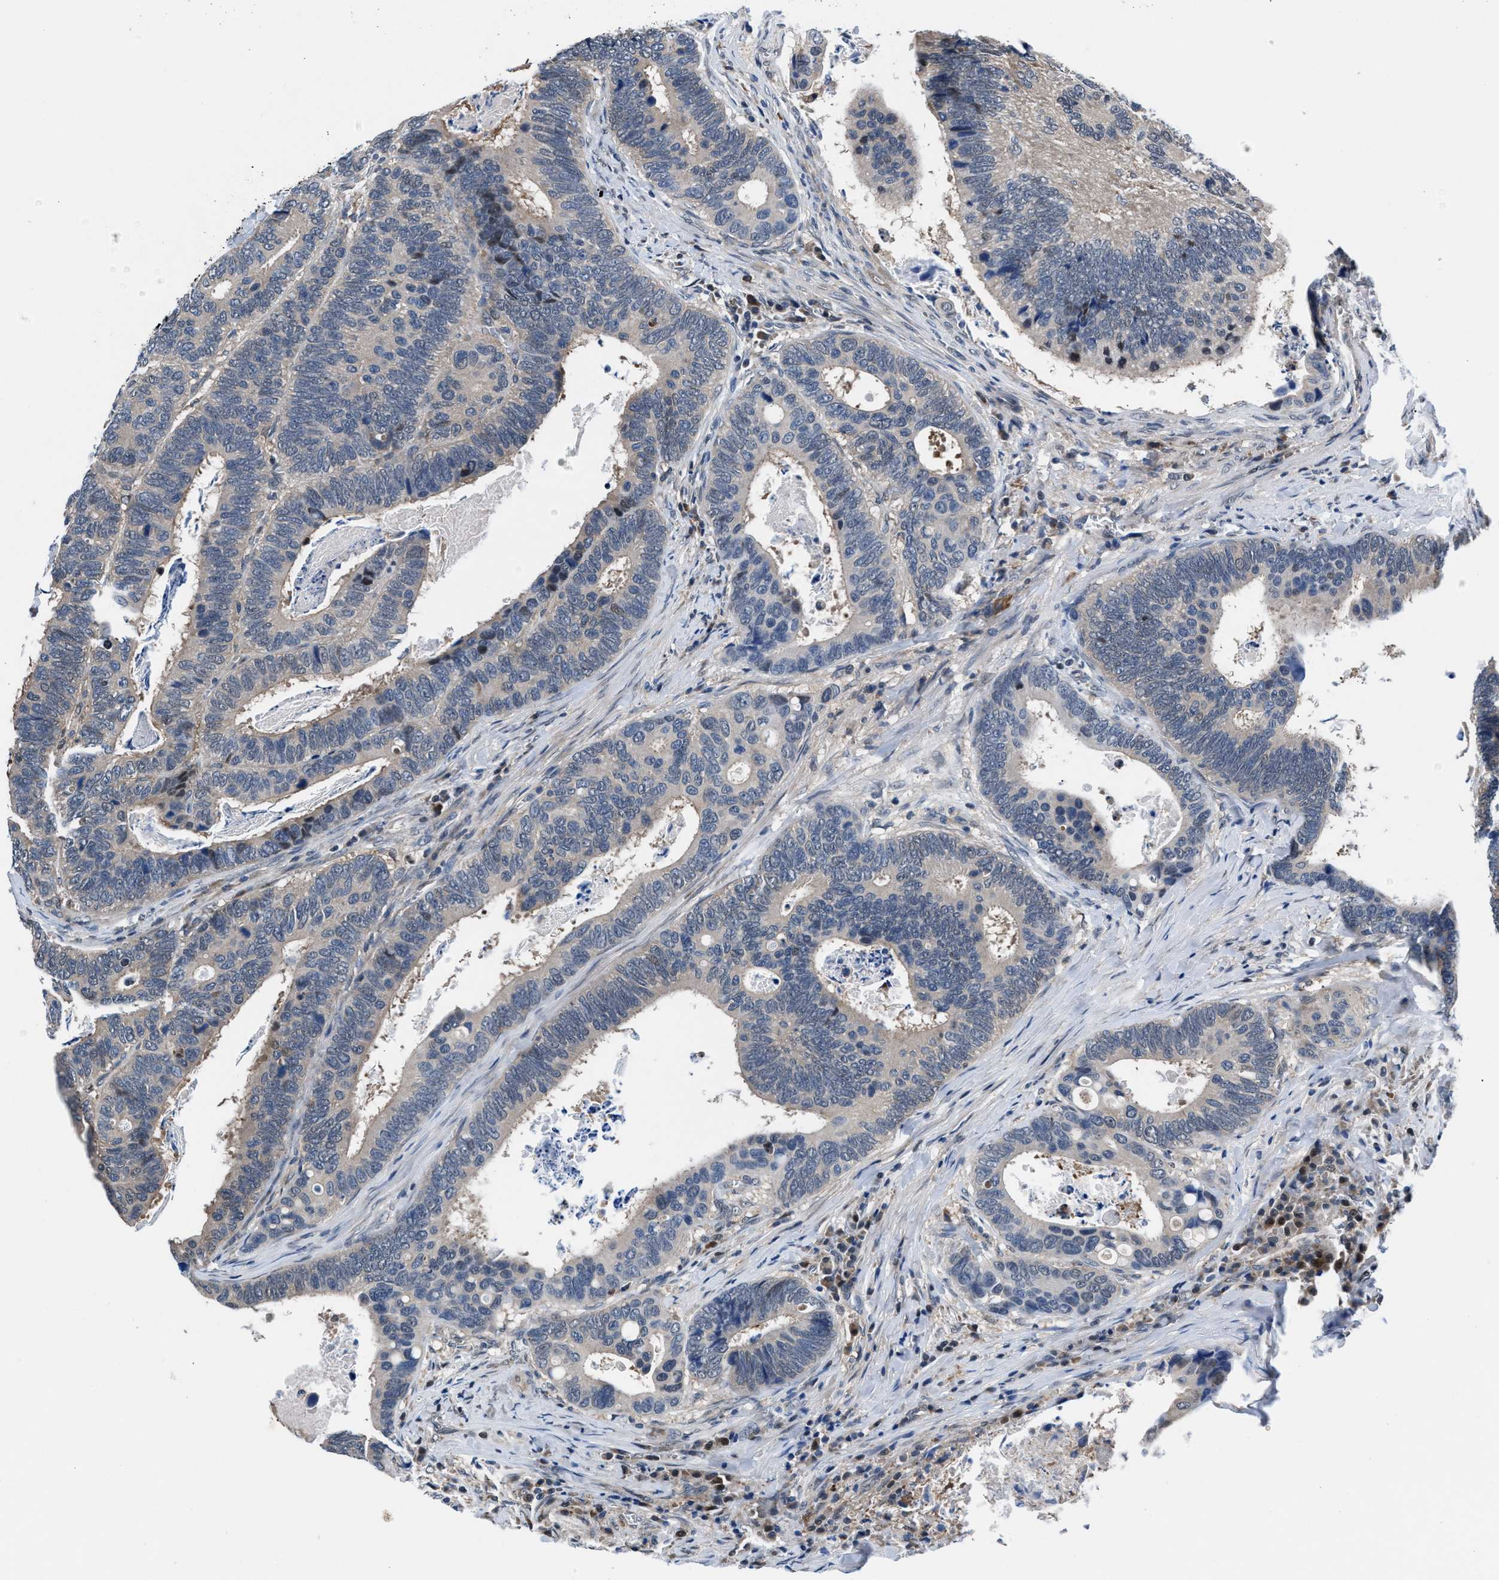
{"staining": {"intensity": "negative", "quantity": "none", "location": "none"}, "tissue": "colorectal cancer", "cell_type": "Tumor cells", "image_type": "cancer", "snomed": [{"axis": "morphology", "description": "Inflammation, NOS"}, {"axis": "morphology", "description": "Adenocarcinoma, NOS"}, {"axis": "topography", "description": "Colon"}], "caption": "Immunohistochemistry (IHC) photomicrograph of neoplastic tissue: colorectal cancer (adenocarcinoma) stained with DAB demonstrates no significant protein staining in tumor cells. (DAB immunohistochemistry (IHC) with hematoxylin counter stain).", "gene": "PRPSAP2", "patient": {"sex": "male", "age": 72}}